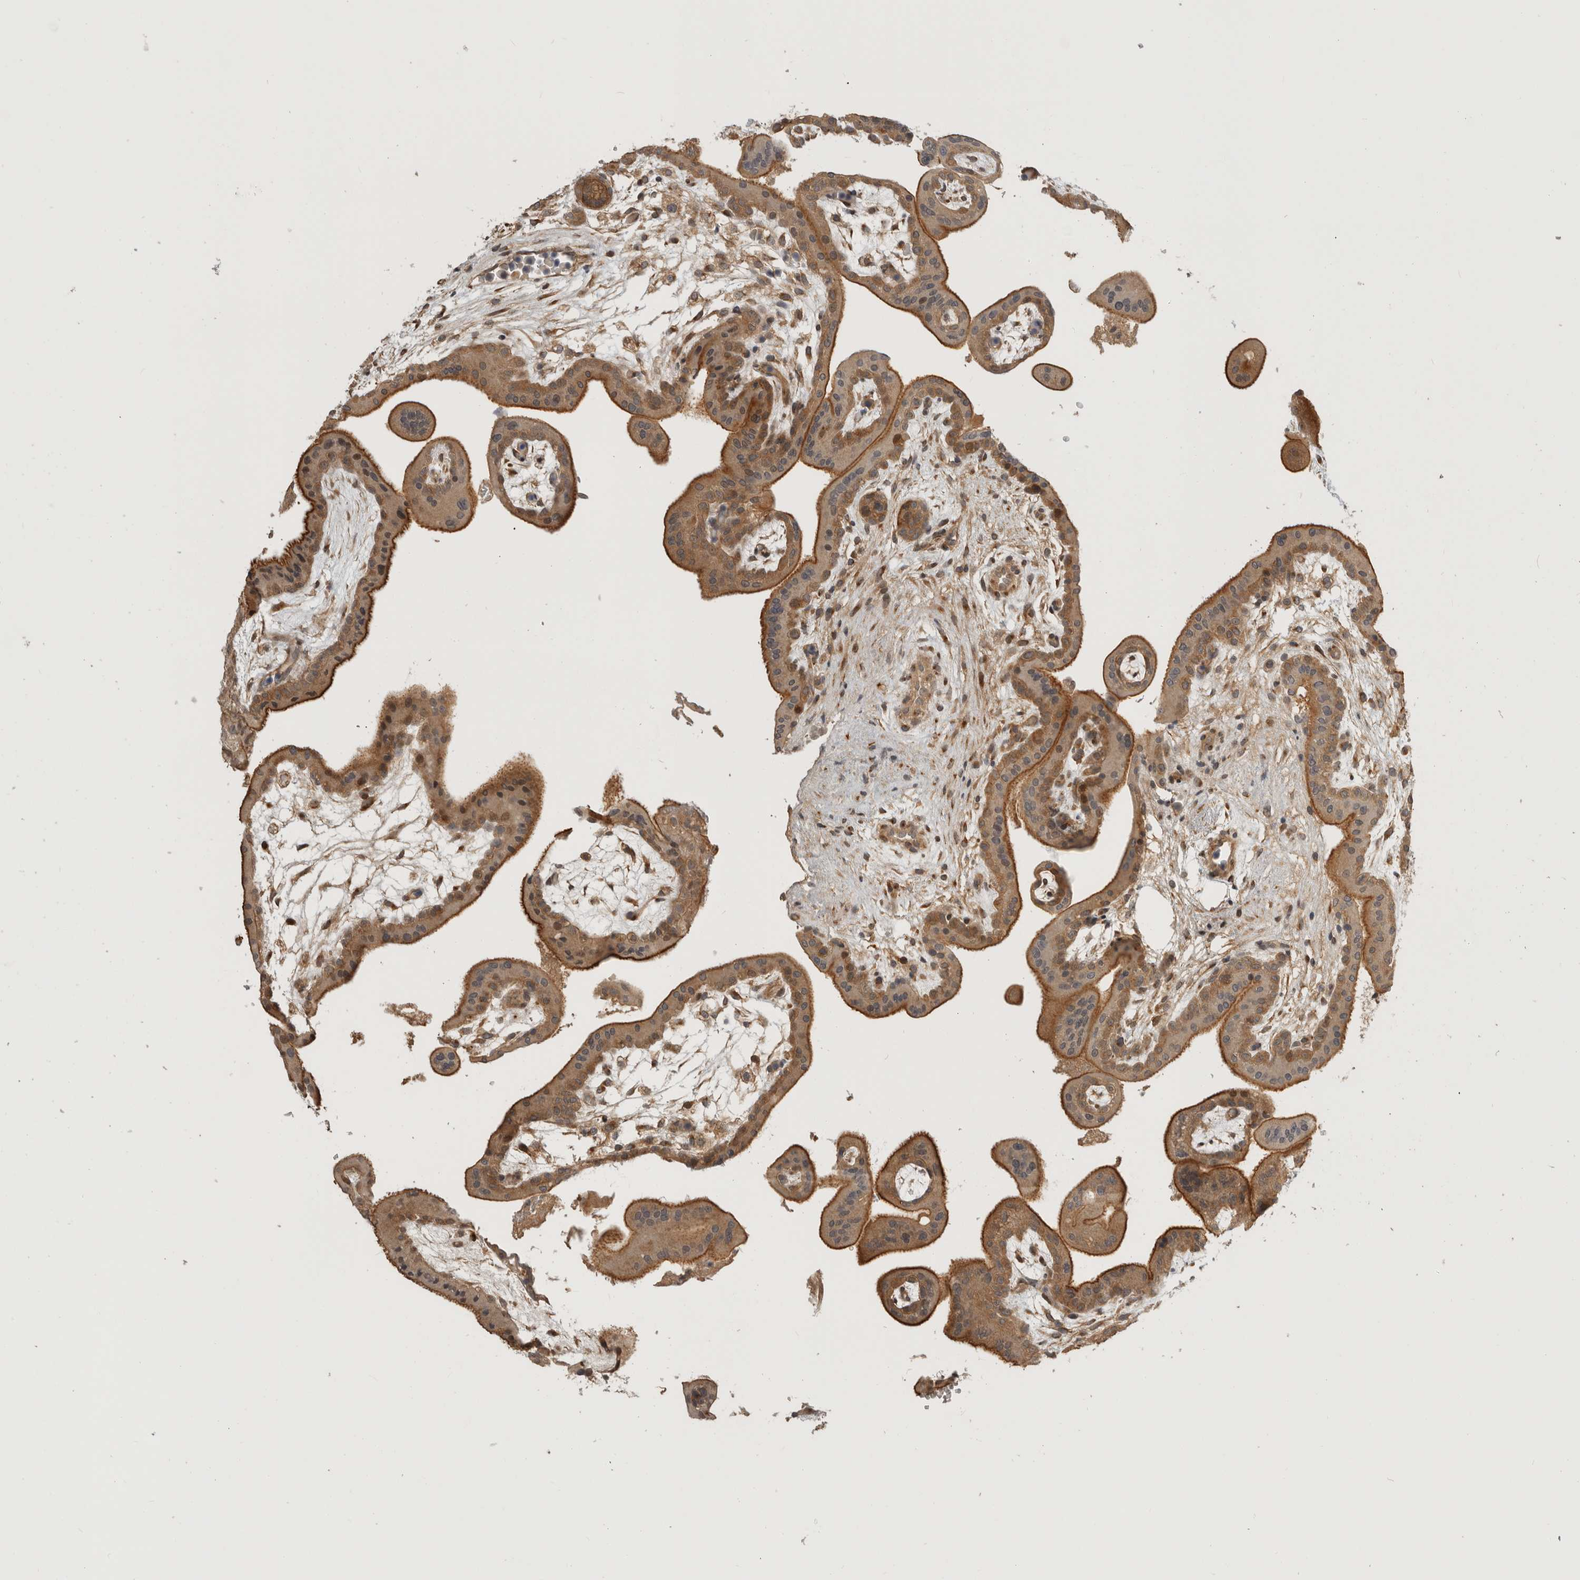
{"staining": {"intensity": "moderate", "quantity": ">75%", "location": "cytoplasmic/membranous"}, "tissue": "placenta", "cell_type": "Decidual cells", "image_type": "normal", "snomed": [{"axis": "morphology", "description": "Normal tissue, NOS"}, {"axis": "topography", "description": "Placenta"}], "caption": "Immunohistochemistry (IHC) (DAB) staining of benign placenta reveals moderate cytoplasmic/membranous protein expression in approximately >75% of decidual cells.", "gene": "CUEDC1", "patient": {"sex": "female", "age": 35}}